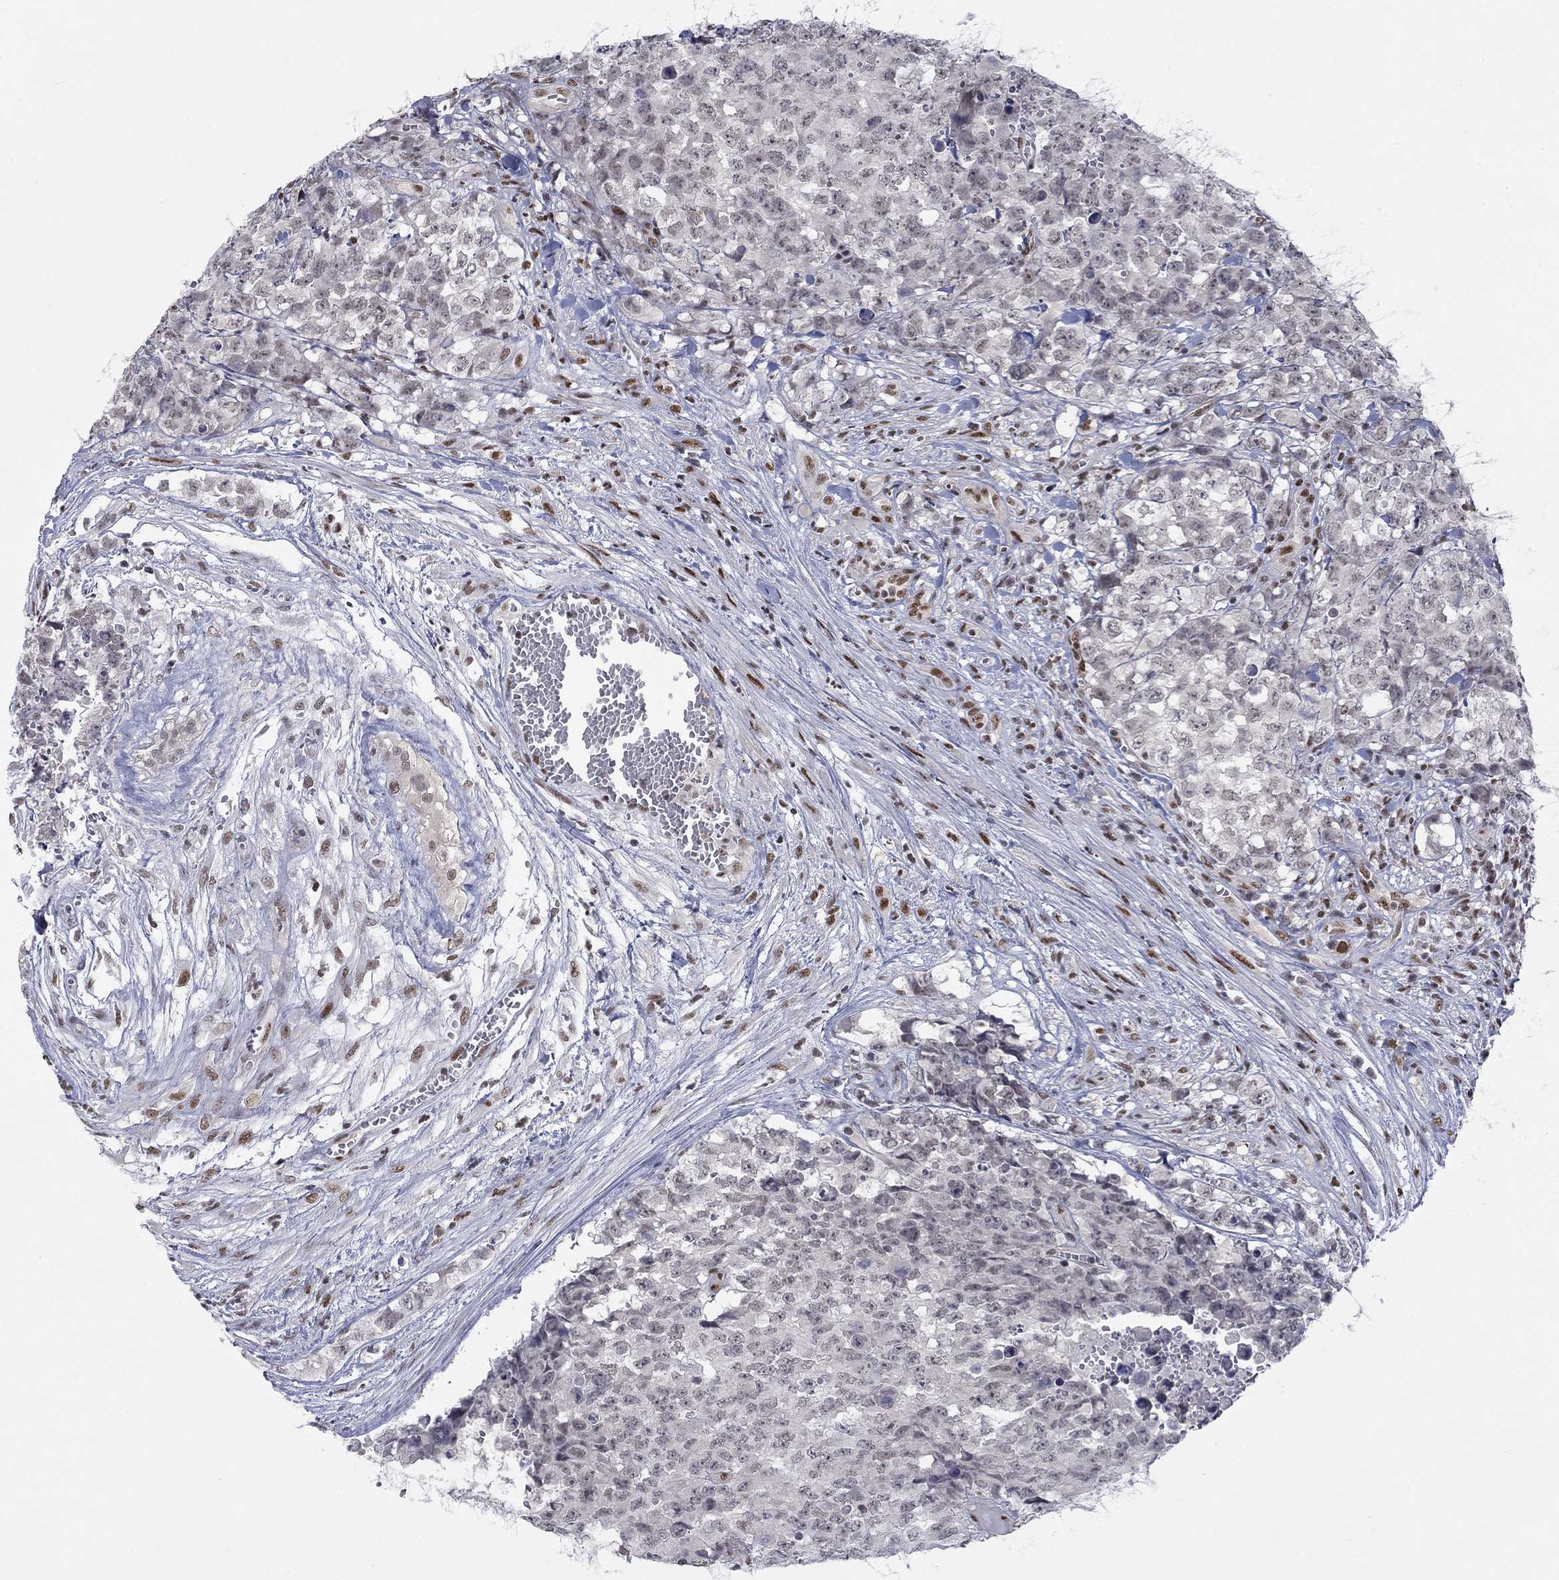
{"staining": {"intensity": "negative", "quantity": "none", "location": "none"}, "tissue": "testis cancer", "cell_type": "Tumor cells", "image_type": "cancer", "snomed": [{"axis": "morphology", "description": "Carcinoma, Embryonal, NOS"}, {"axis": "topography", "description": "Testis"}], "caption": "The image demonstrates no significant staining in tumor cells of testis cancer (embryonal carcinoma).", "gene": "FYTTD1", "patient": {"sex": "male", "age": 23}}